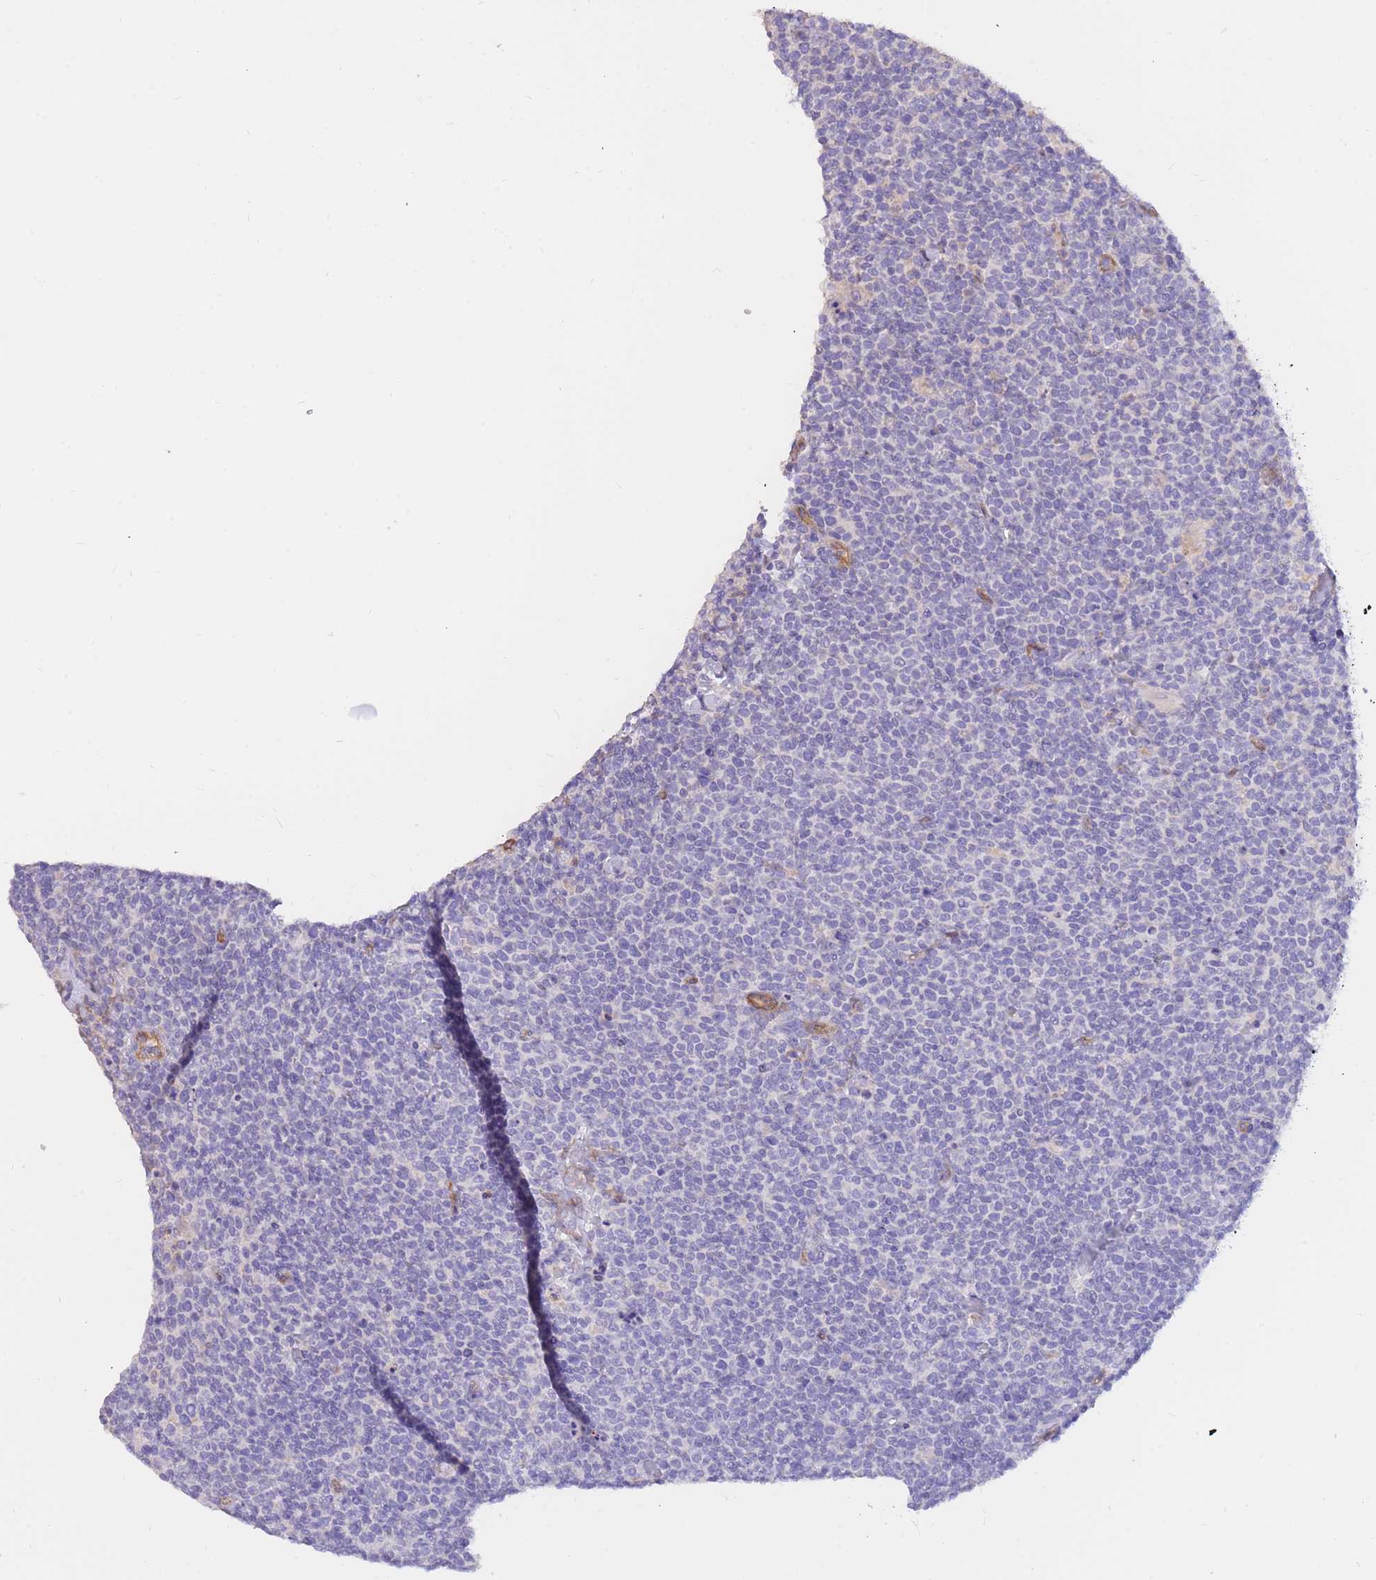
{"staining": {"intensity": "negative", "quantity": "none", "location": "none"}, "tissue": "lymphoma", "cell_type": "Tumor cells", "image_type": "cancer", "snomed": [{"axis": "morphology", "description": "Malignant lymphoma, non-Hodgkin's type, High grade"}, {"axis": "topography", "description": "Lymph node"}], "caption": "This is a histopathology image of immunohistochemistry staining of lymphoma, which shows no staining in tumor cells.", "gene": "SULT1A1", "patient": {"sex": "male", "age": 61}}